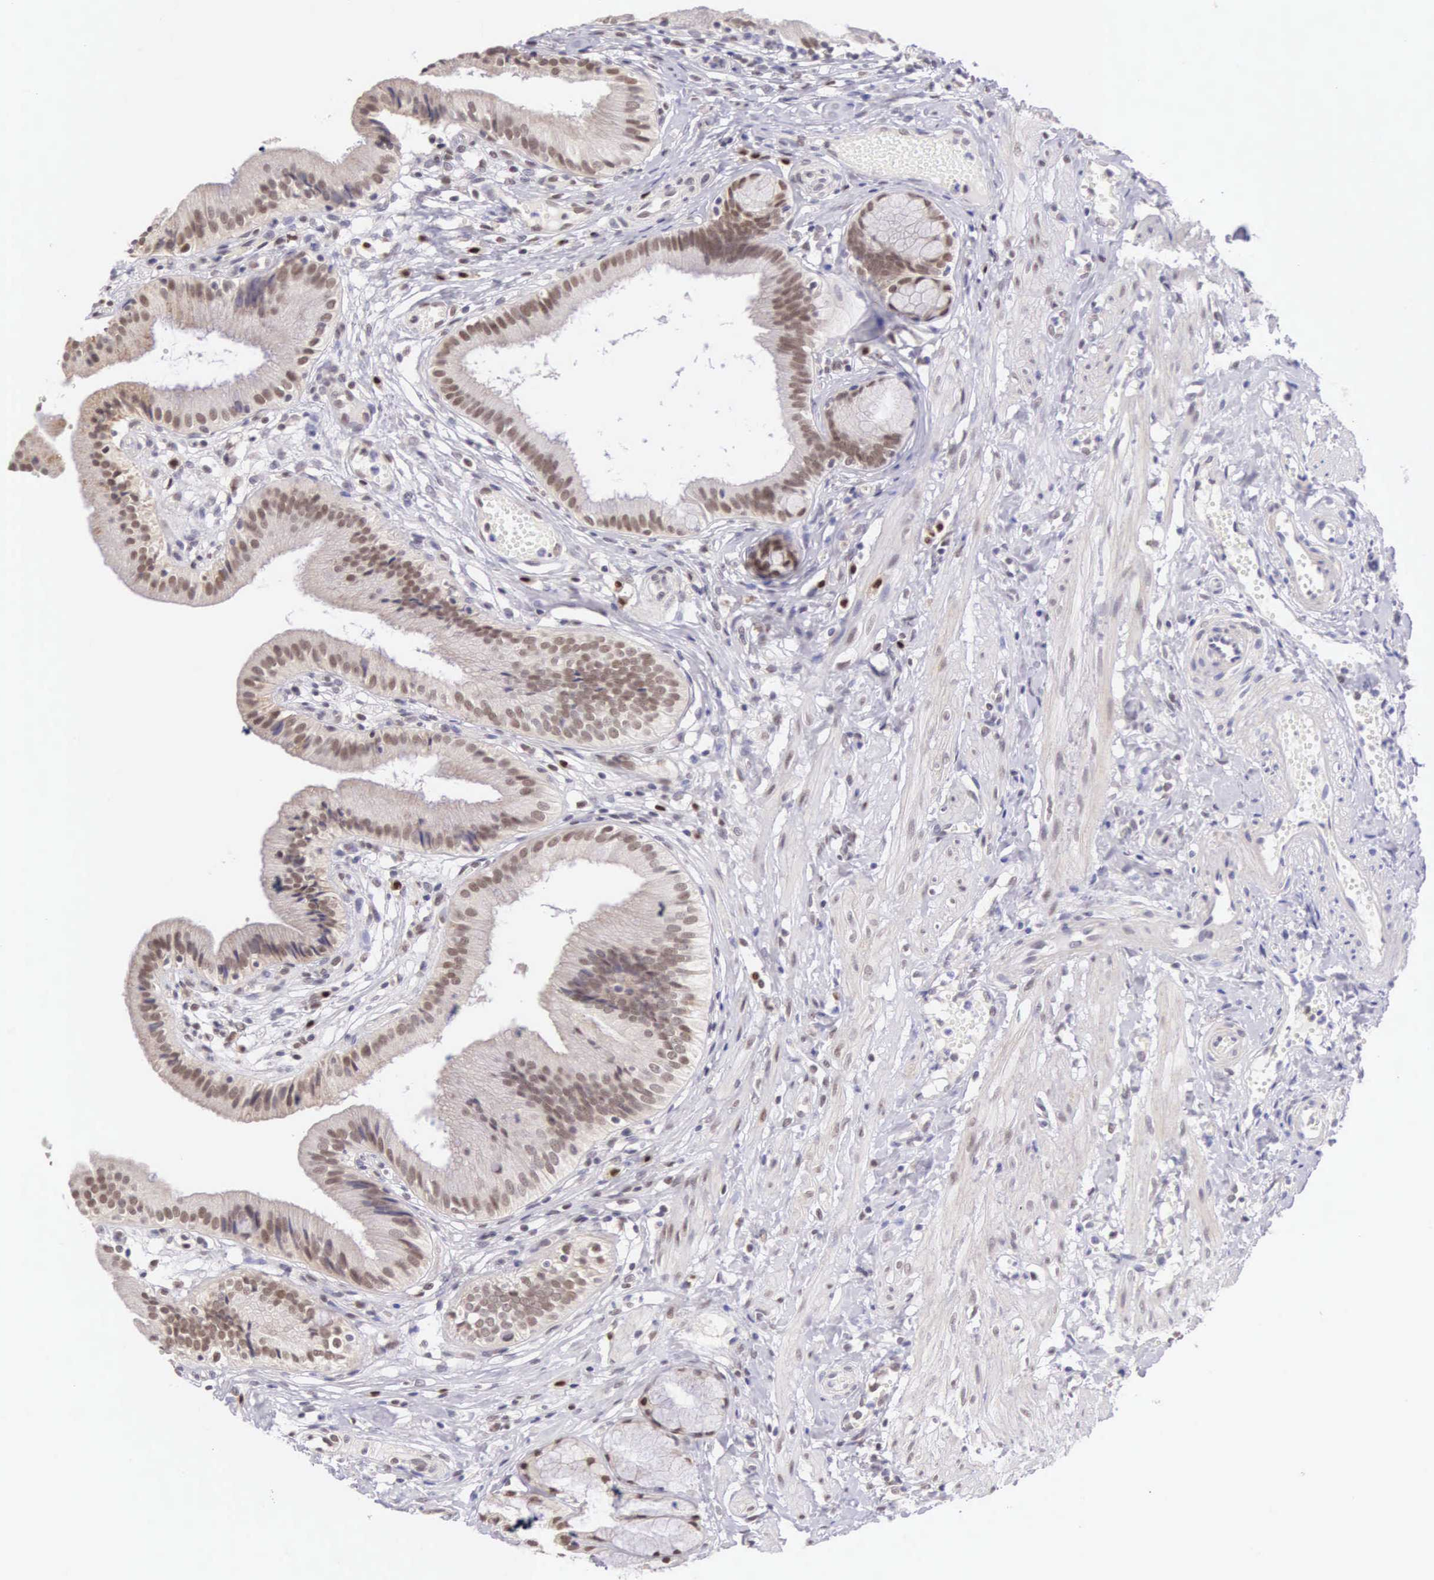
{"staining": {"intensity": "moderate", "quantity": ">75%", "location": "nuclear"}, "tissue": "gallbladder", "cell_type": "Glandular cells", "image_type": "normal", "snomed": [{"axis": "morphology", "description": "Normal tissue, NOS"}, {"axis": "topography", "description": "Gallbladder"}], "caption": "Gallbladder stained with DAB immunohistochemistry demonstrates medium levels of moderate nuclear staining in about >75% of glandular cells.", "gene": "CCDC117", "patient": {"sex": "male", "age": 28}}